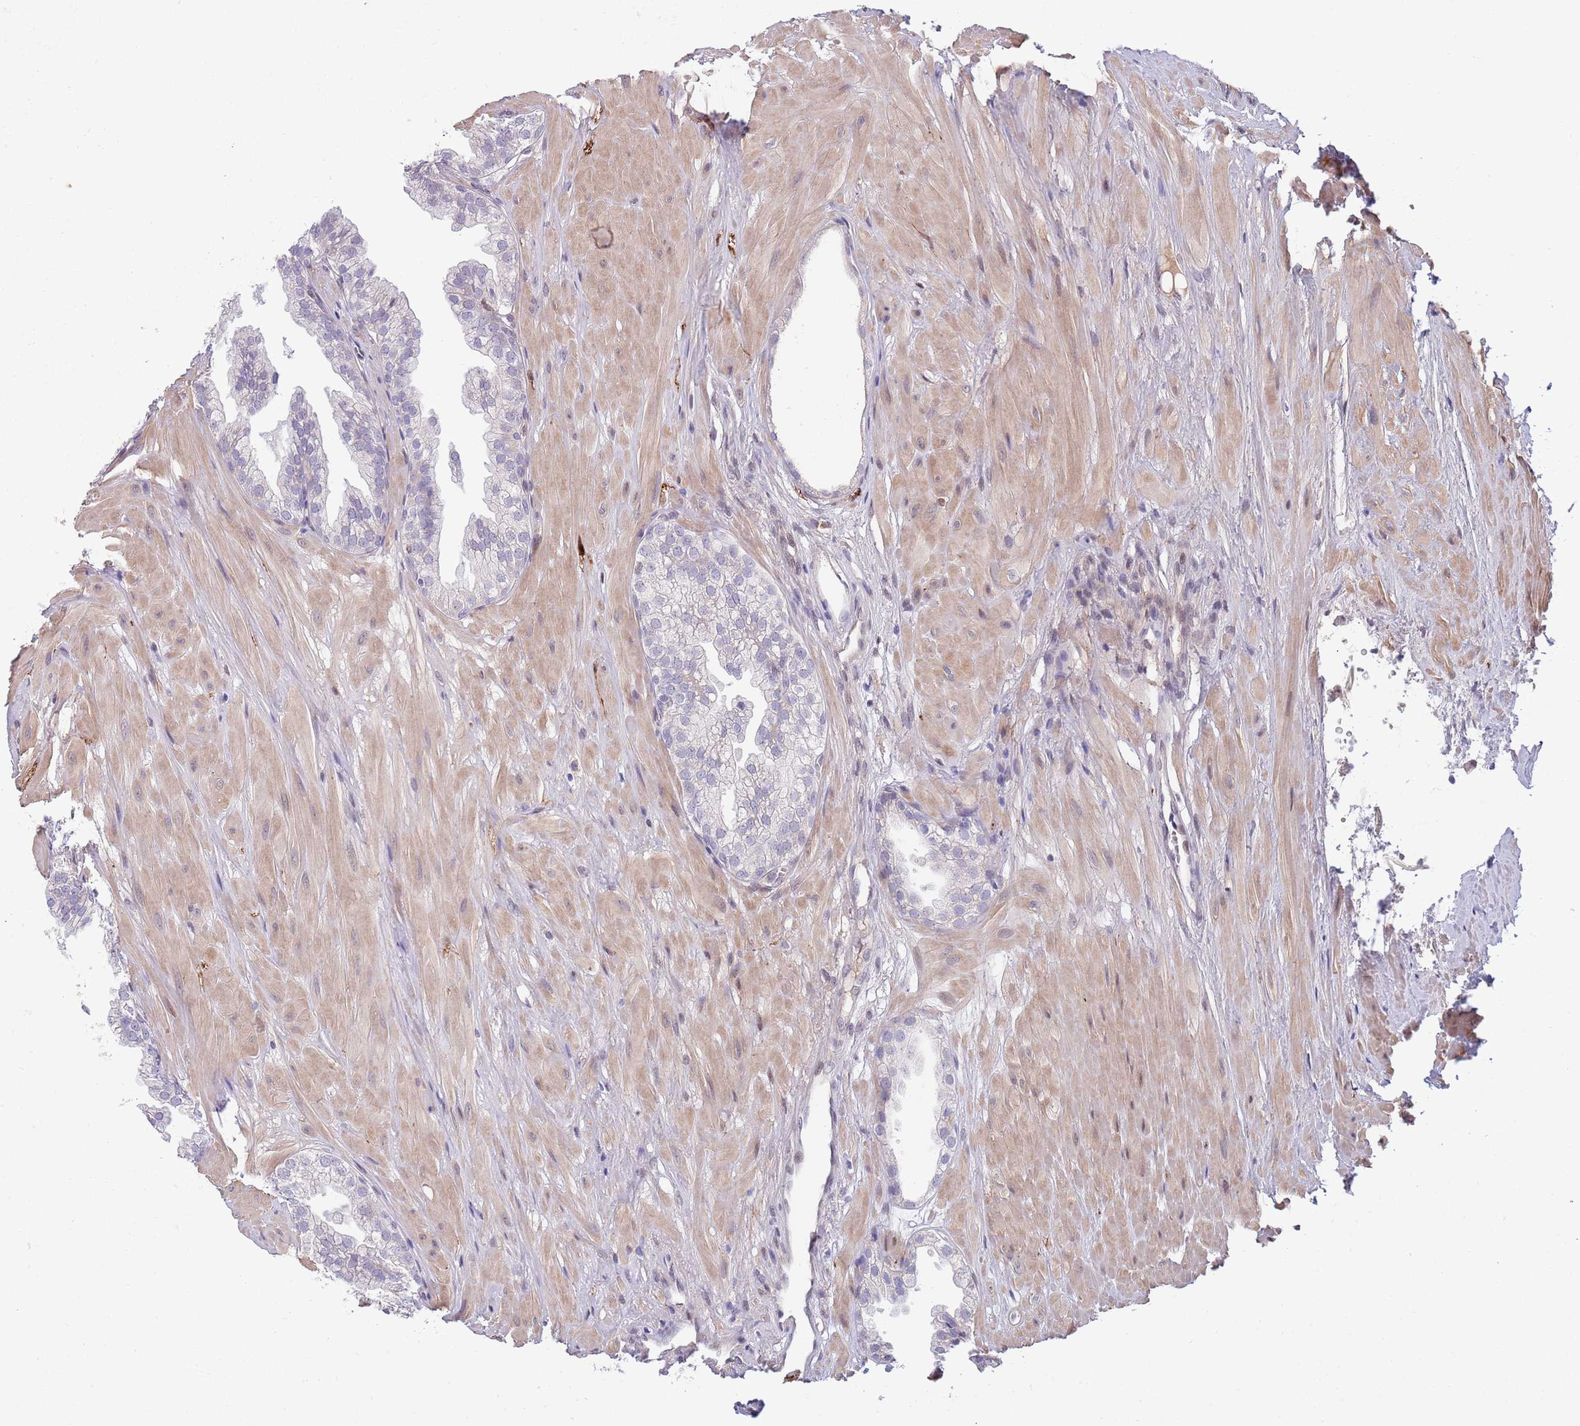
{"staining": {"intensity": "negative", "quantity": "none", "location": "none"}, "tissue": "prostate", "cell_type": "Glandular cells", "image_type": "normal", "snomed": [{"axis": "morphology", "description": "Normal tissue, NOS"}, {"axis": "topography", "description": "Prostate"}, {"axis": "topography", "description": "Peripheral nerve tissue"}], "caption": "The histopathology image reveals no significant expression in glandular cells of prostate.", "gene": "NLRP6", "patient": {"sex": "male", "age": 55}}